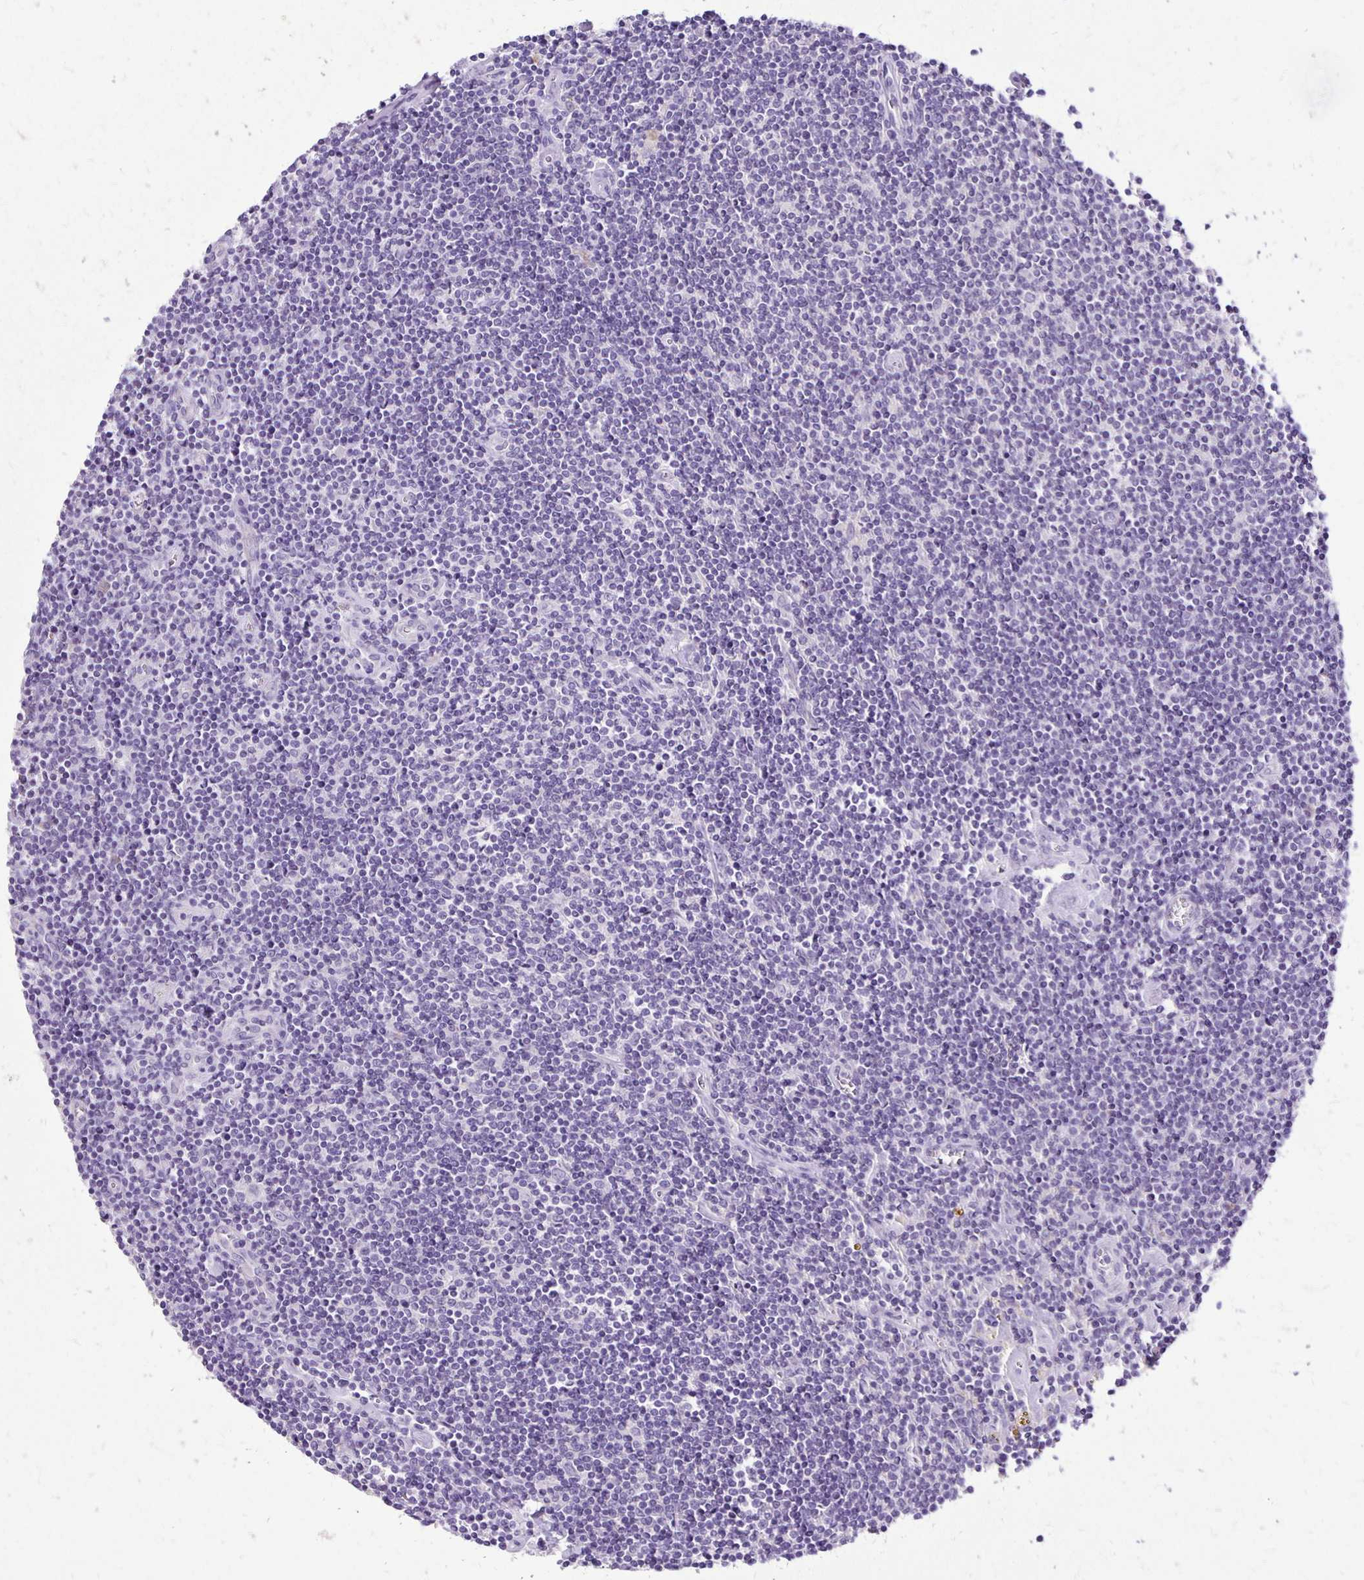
{"staining": {"intensity": "negative", "quantity": "none", "location": "none"}, "tissue": "lymphoma", "cell_type": "Tumor cells", "image_type": "cancer", "snomed": [{"axis": "morphology", "description": "Hodgkin's disease, NOS"}, {"axis": "topography", "description": "Lymph node"}], "caption": "An immunohistochemistry (IHC) histopathology image of Hodgkin's disease is shown. There is no staining in tumor cells of Hodgkin's disease.", "gene": "ANKRD45", "patient": {"sex": "male", "age": 40}}